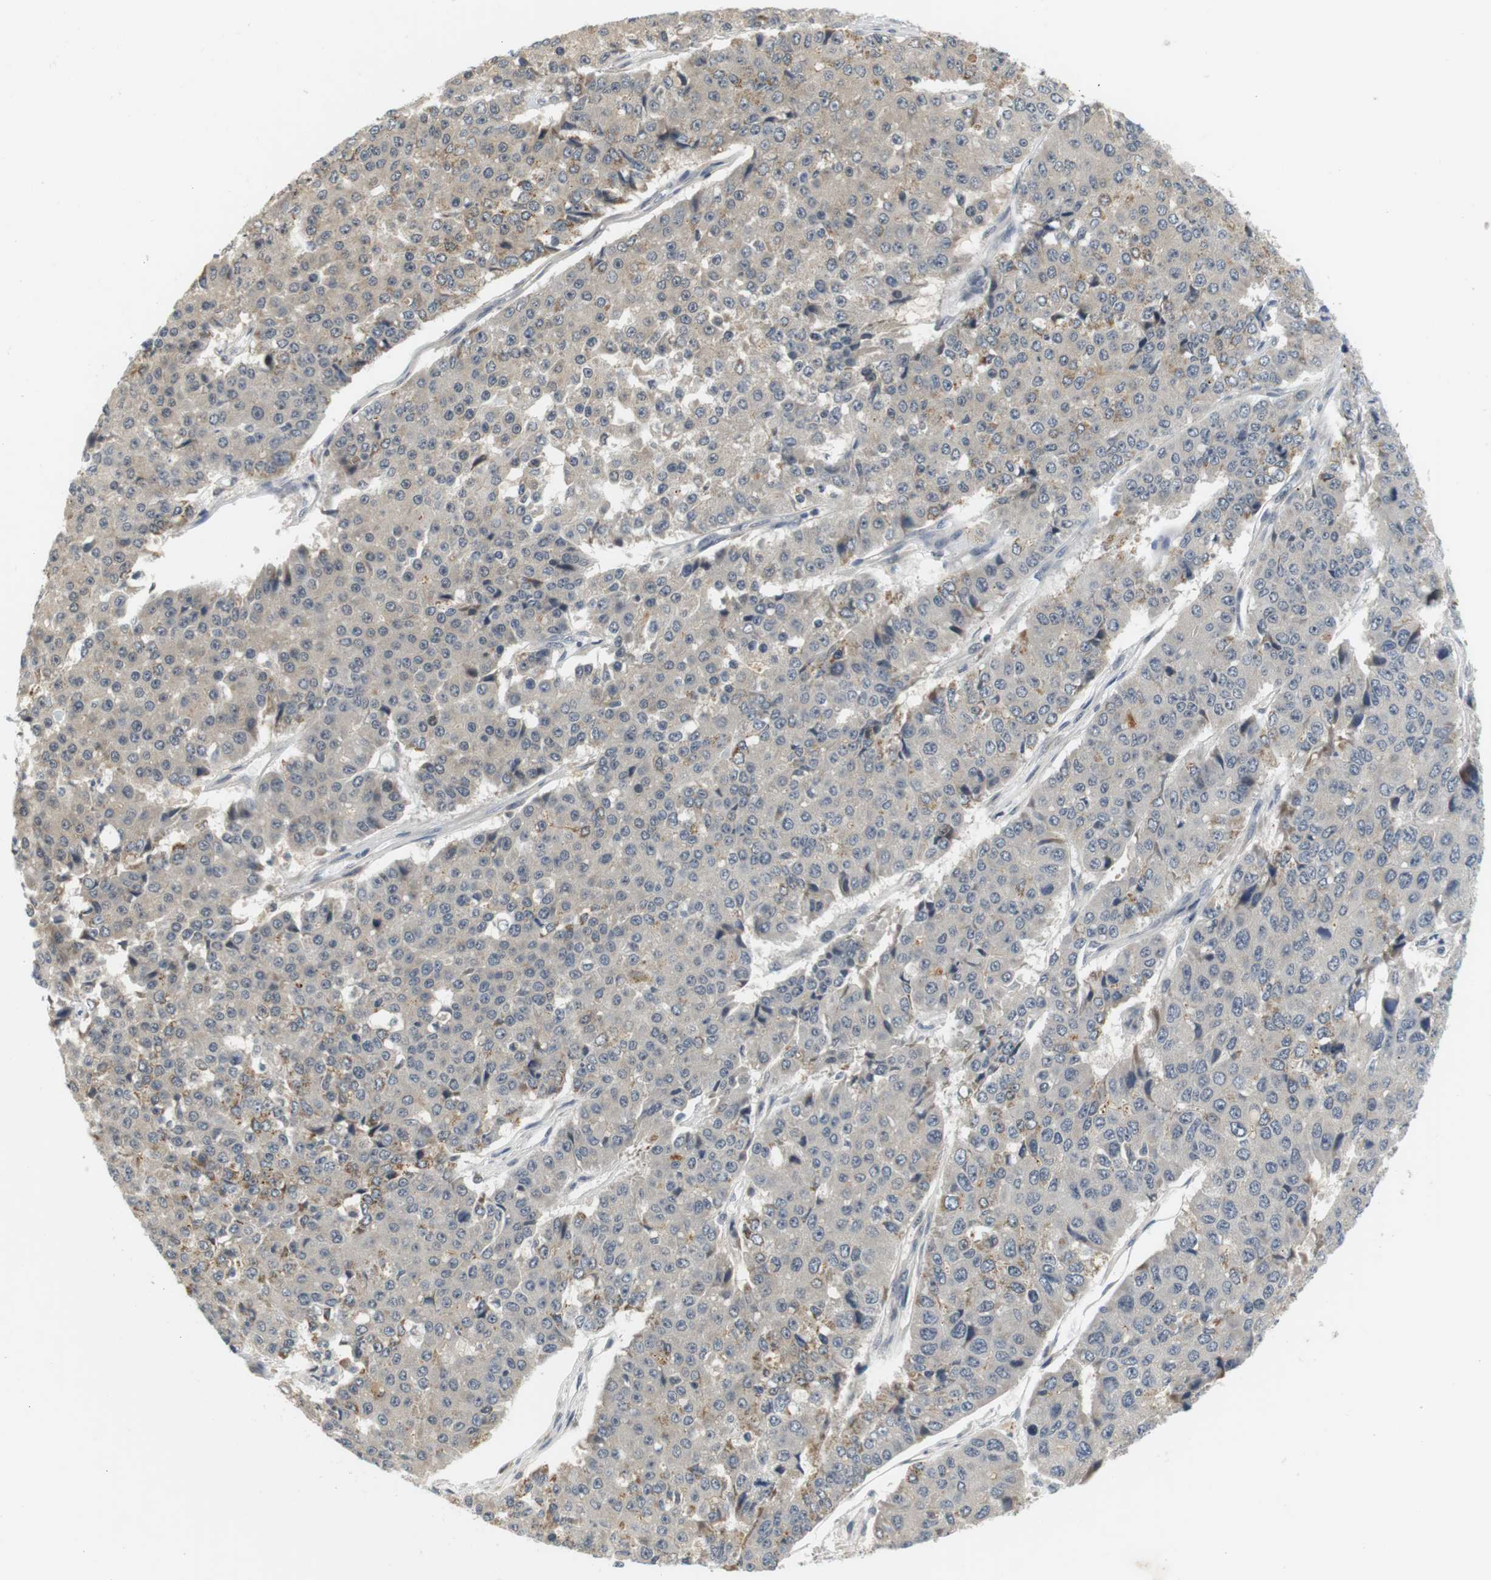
{"staining": {"intensity": "negative", "quantity": "none", "location": "none"}, "tissue": "pancreatic cancer", "cell_type": "Tumor cells", "image_type": "cancer", "snomed": [{"axis": "morphology", "description": "Adenocarcinoma, NOS"}, {"axis": "topography", "description": "Pancreas"}], "caption": "This is an IHC photomicrograph of pancreatic cancer. There is no staining in tumor cells.", "gene": "WNT7A", "patient": {"sex": "male", "age": 50}}